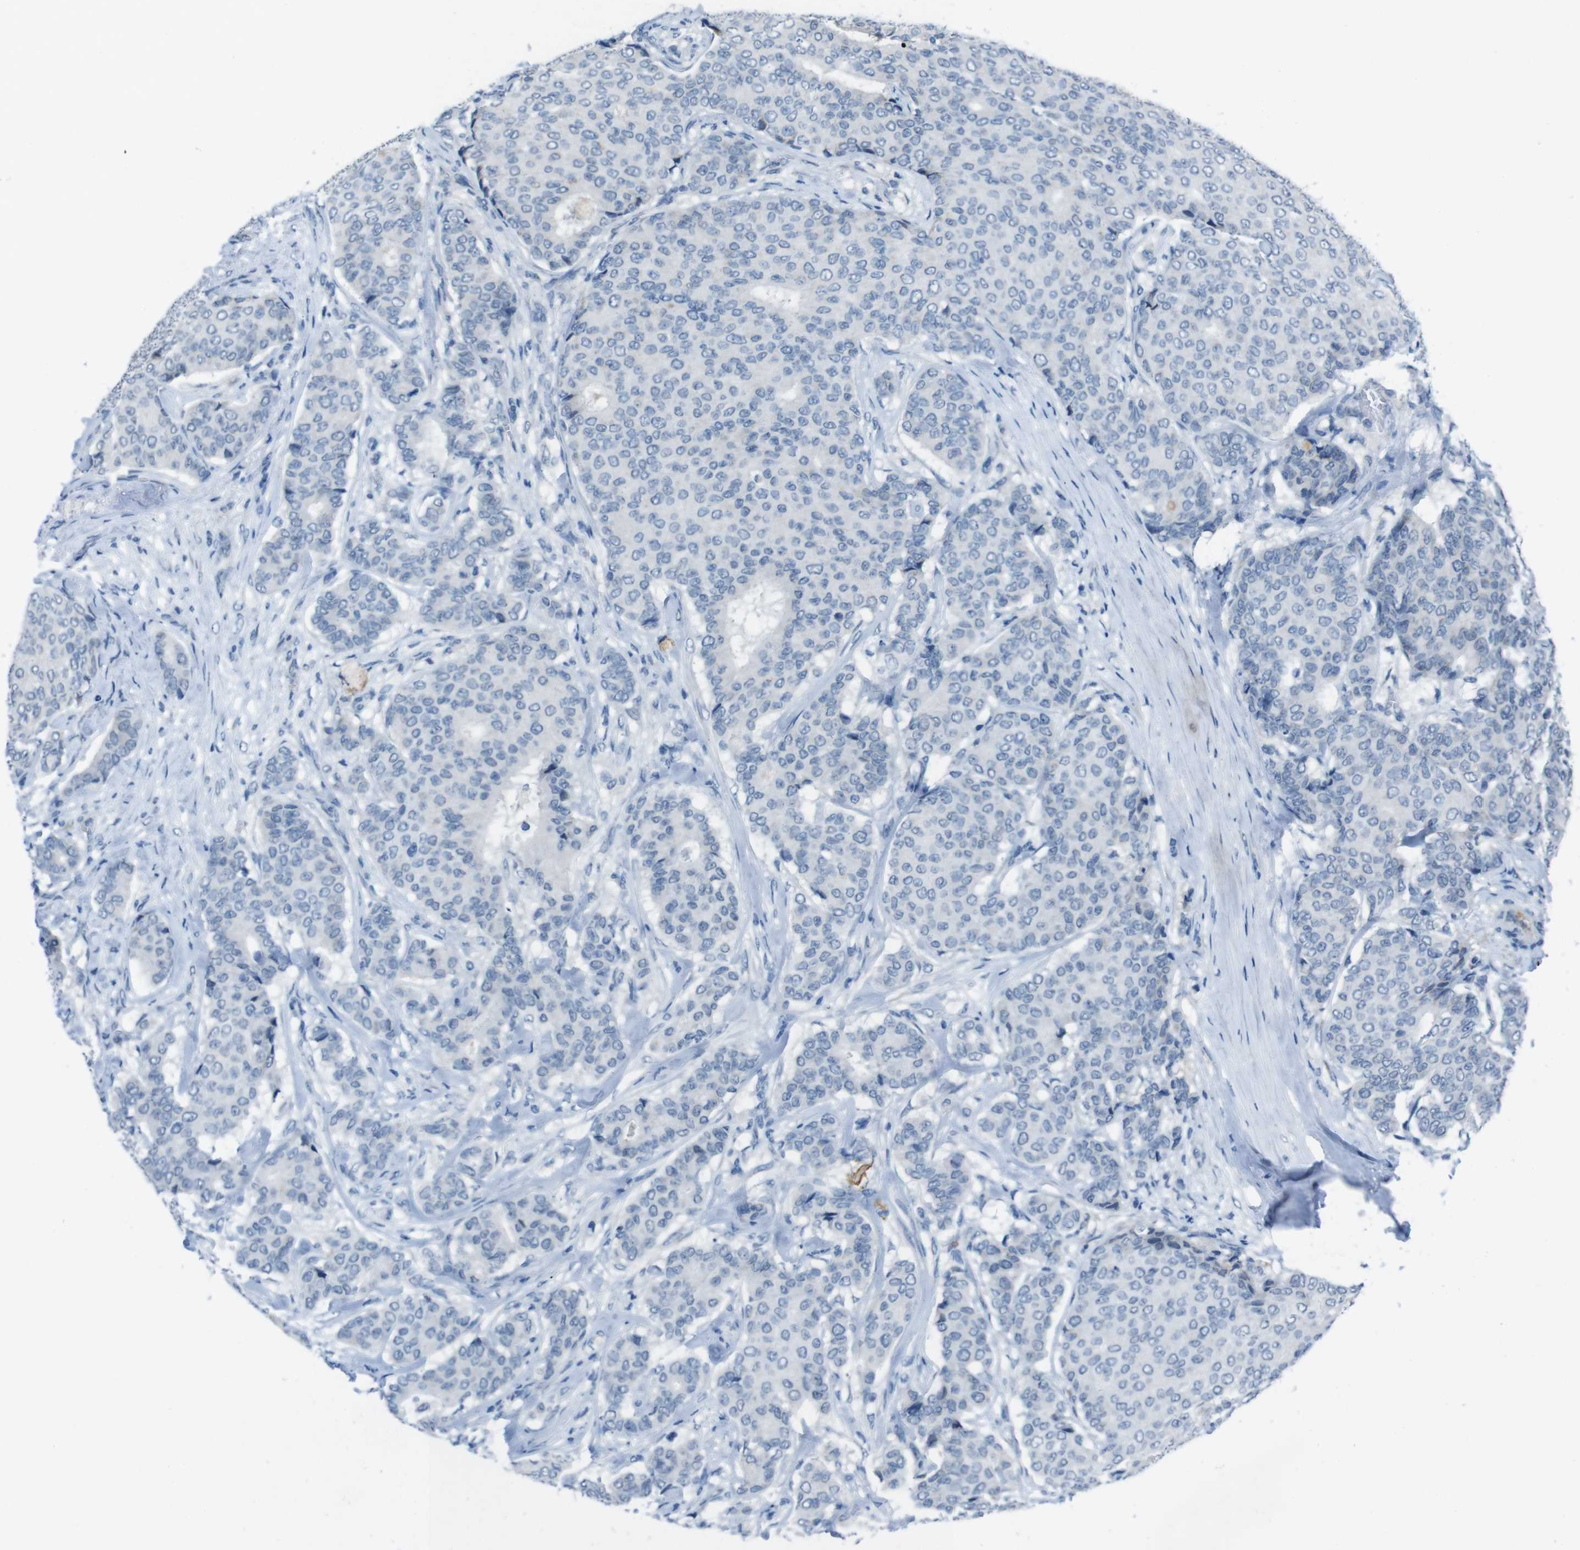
{"staining": {"intensity": "negative", "quantity": "none", "location": "none"}, "tissue": "breast cancer", "cell_type": "Tumor cells", "image_type": "cancer", "snomed": [{"axis": "morphology", "description": "Duct carcinoma"}, {"axis": "topography", "description": "Breast"}], "caption": "Immunohistochemistry of human breast invasive ductal carcinoma shows no expression in tumor cells.", "gene": "CDHR2", "patient": {"sex": "female", "age": 75}}